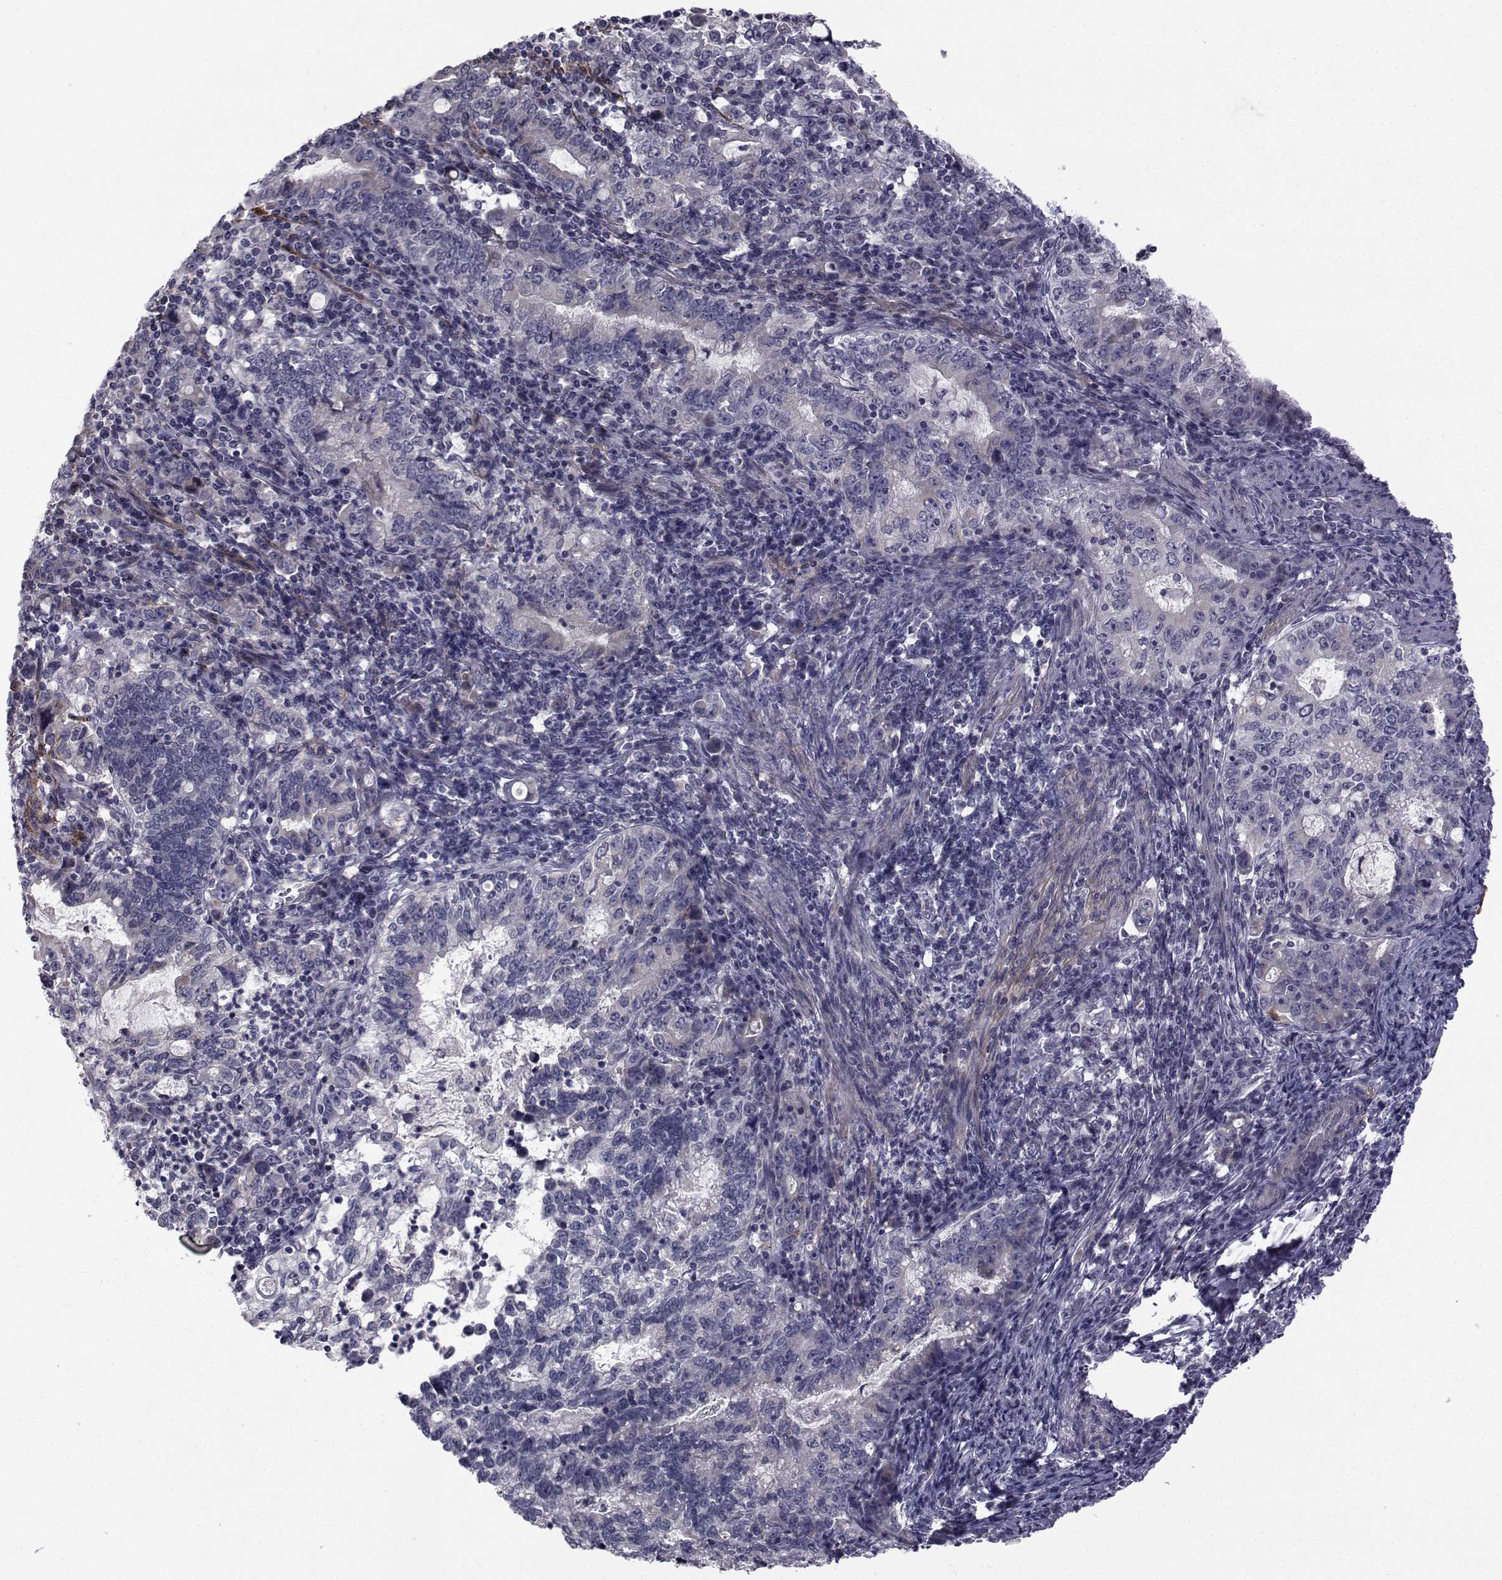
{"staining": {"intensity": "negative", "quantity": "none", "location": "none"}, "tissue": "stomach cancer", "cell_type": "Tumor cells", "image_type": "cancer", "snomed": [{"axis": "morphology", "description": "Adenocarcinoma, NOS"}, {"axis": "topography", "description": "Stomach, lower"}], "caption": "Protein analysis of stomach cancer reveals no significant staining in tumor cells. The staining is performed using DAB (3,3'-diaminobenzidine) brown chromogen with nuclei counter-stained in using hematoxylin.", "gene": "CFAP74", "patient": {"sex": "female", "age": 72}}